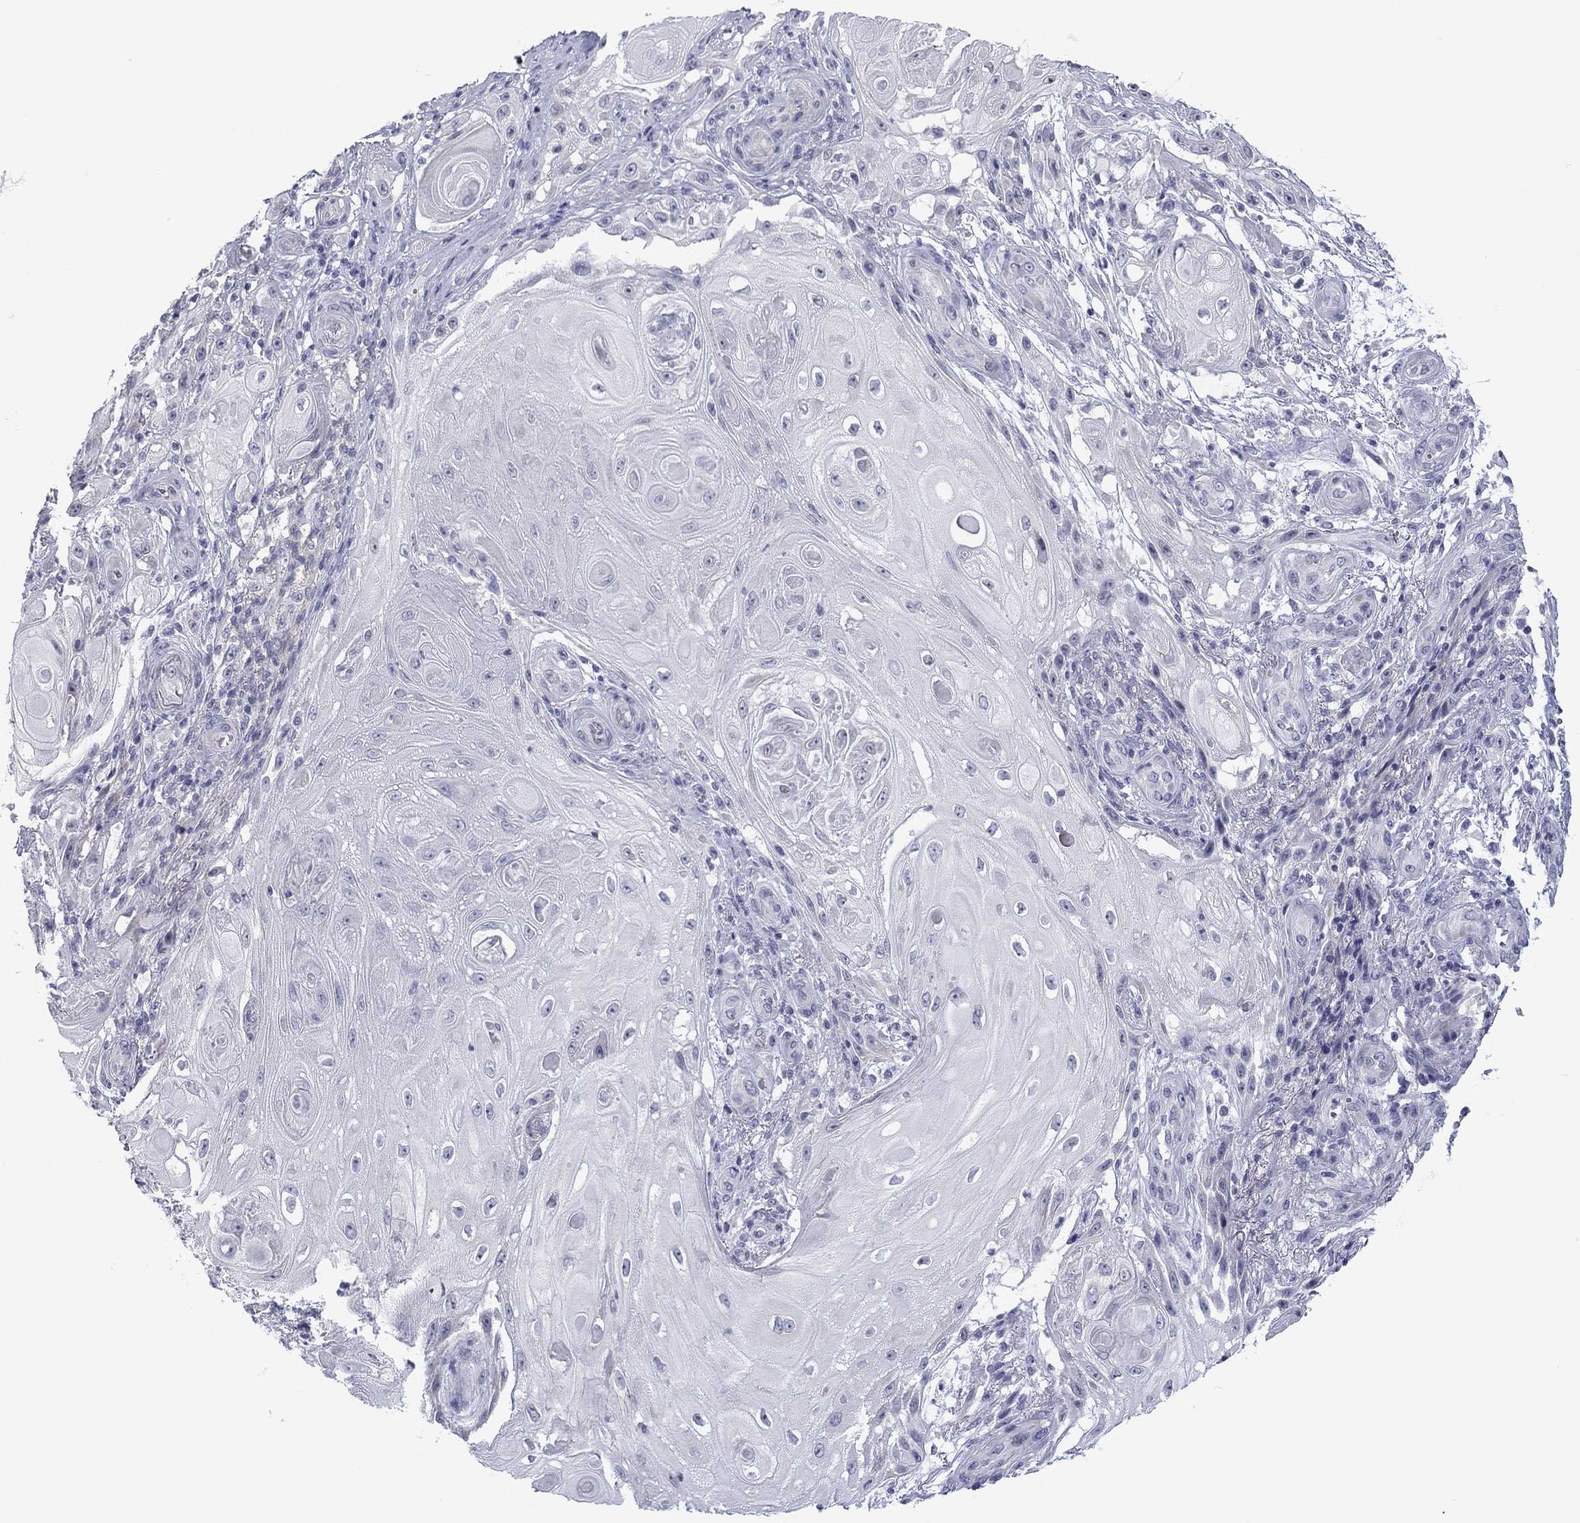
{"staining": {"intensity": "negative", "quantity": "none", "location": "none"}, "tissue": "skin cancer", "cell_type": "Tumor cells", "image_type": "cancer", "snomed": [{"axis": "morphology", "description": "Squamous cell carcinoma, NOS"}, {"axis": "topography", "description": "Skin"}], "caption": "This is a histopathology image of immunohistochemistry (IHC) staining of skin cancer (squamous cell carcinoma), which shows no staining in tumor cells.", "gene": "PRPH", "patient": {"sex": "male", "age": 62}}